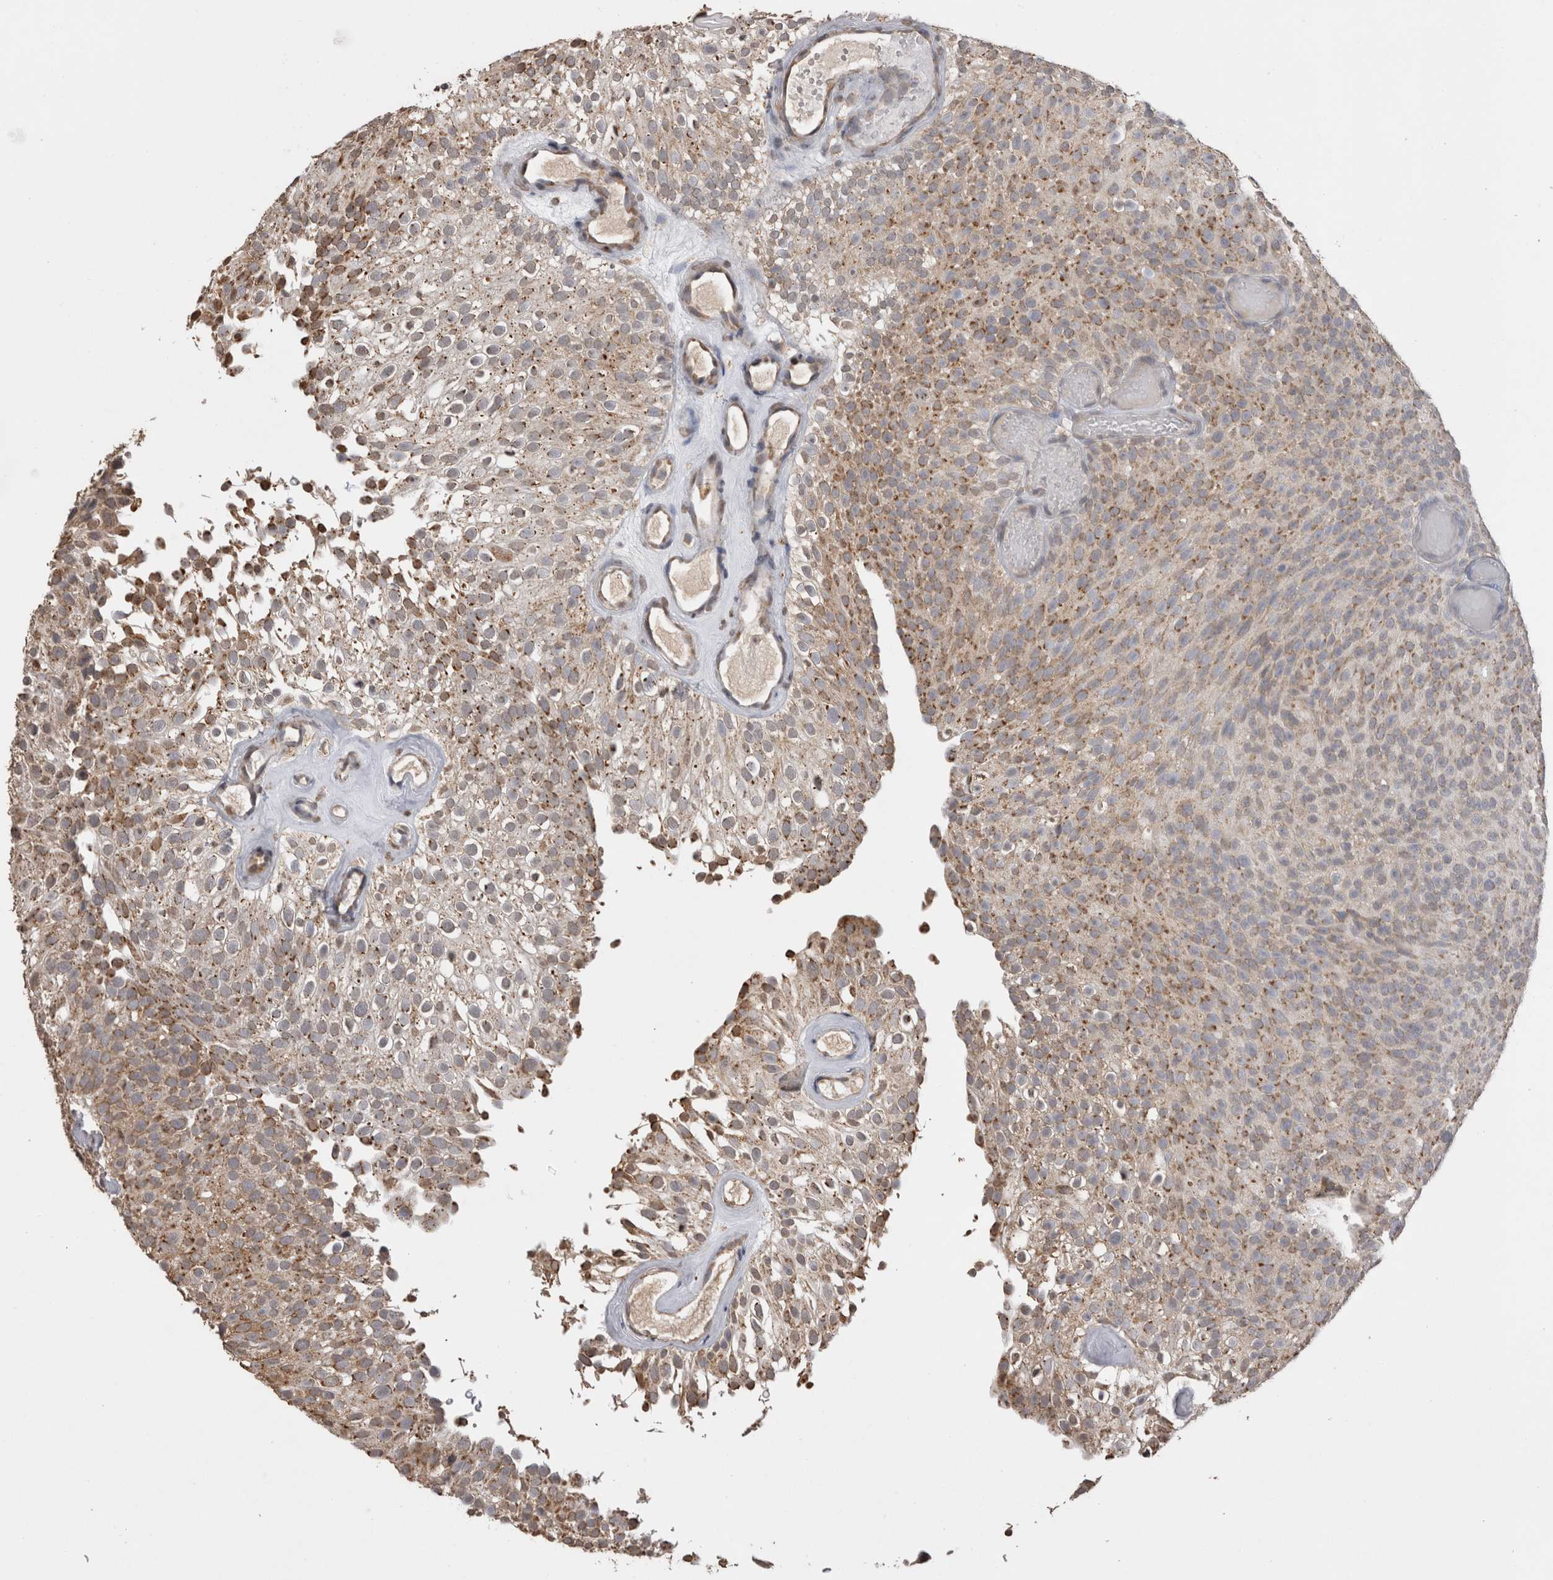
{"staining": {"intensity": "weak", "quantity": ">75%", "location": "cytoplasmic/membranous"}, "tissue": "urothelial cancer", "cell_type": "Tumor cells", "image_type": "cancer", "snomed": [{"axis": "morphology", "description": "Urothelial carcinoma, Low grade"}, {"axis": "topography", "description": "Urinary bladder"}], "caption": "Approximately >75% of tumor cells in urothelial carcinoma (low-grade) reveal weak cytoplasmic/membranous protein staining as visualized by brown immunohistochemical staining.", "gene": "NOMO1", "patient": {"sex": "male", "age": 78}}